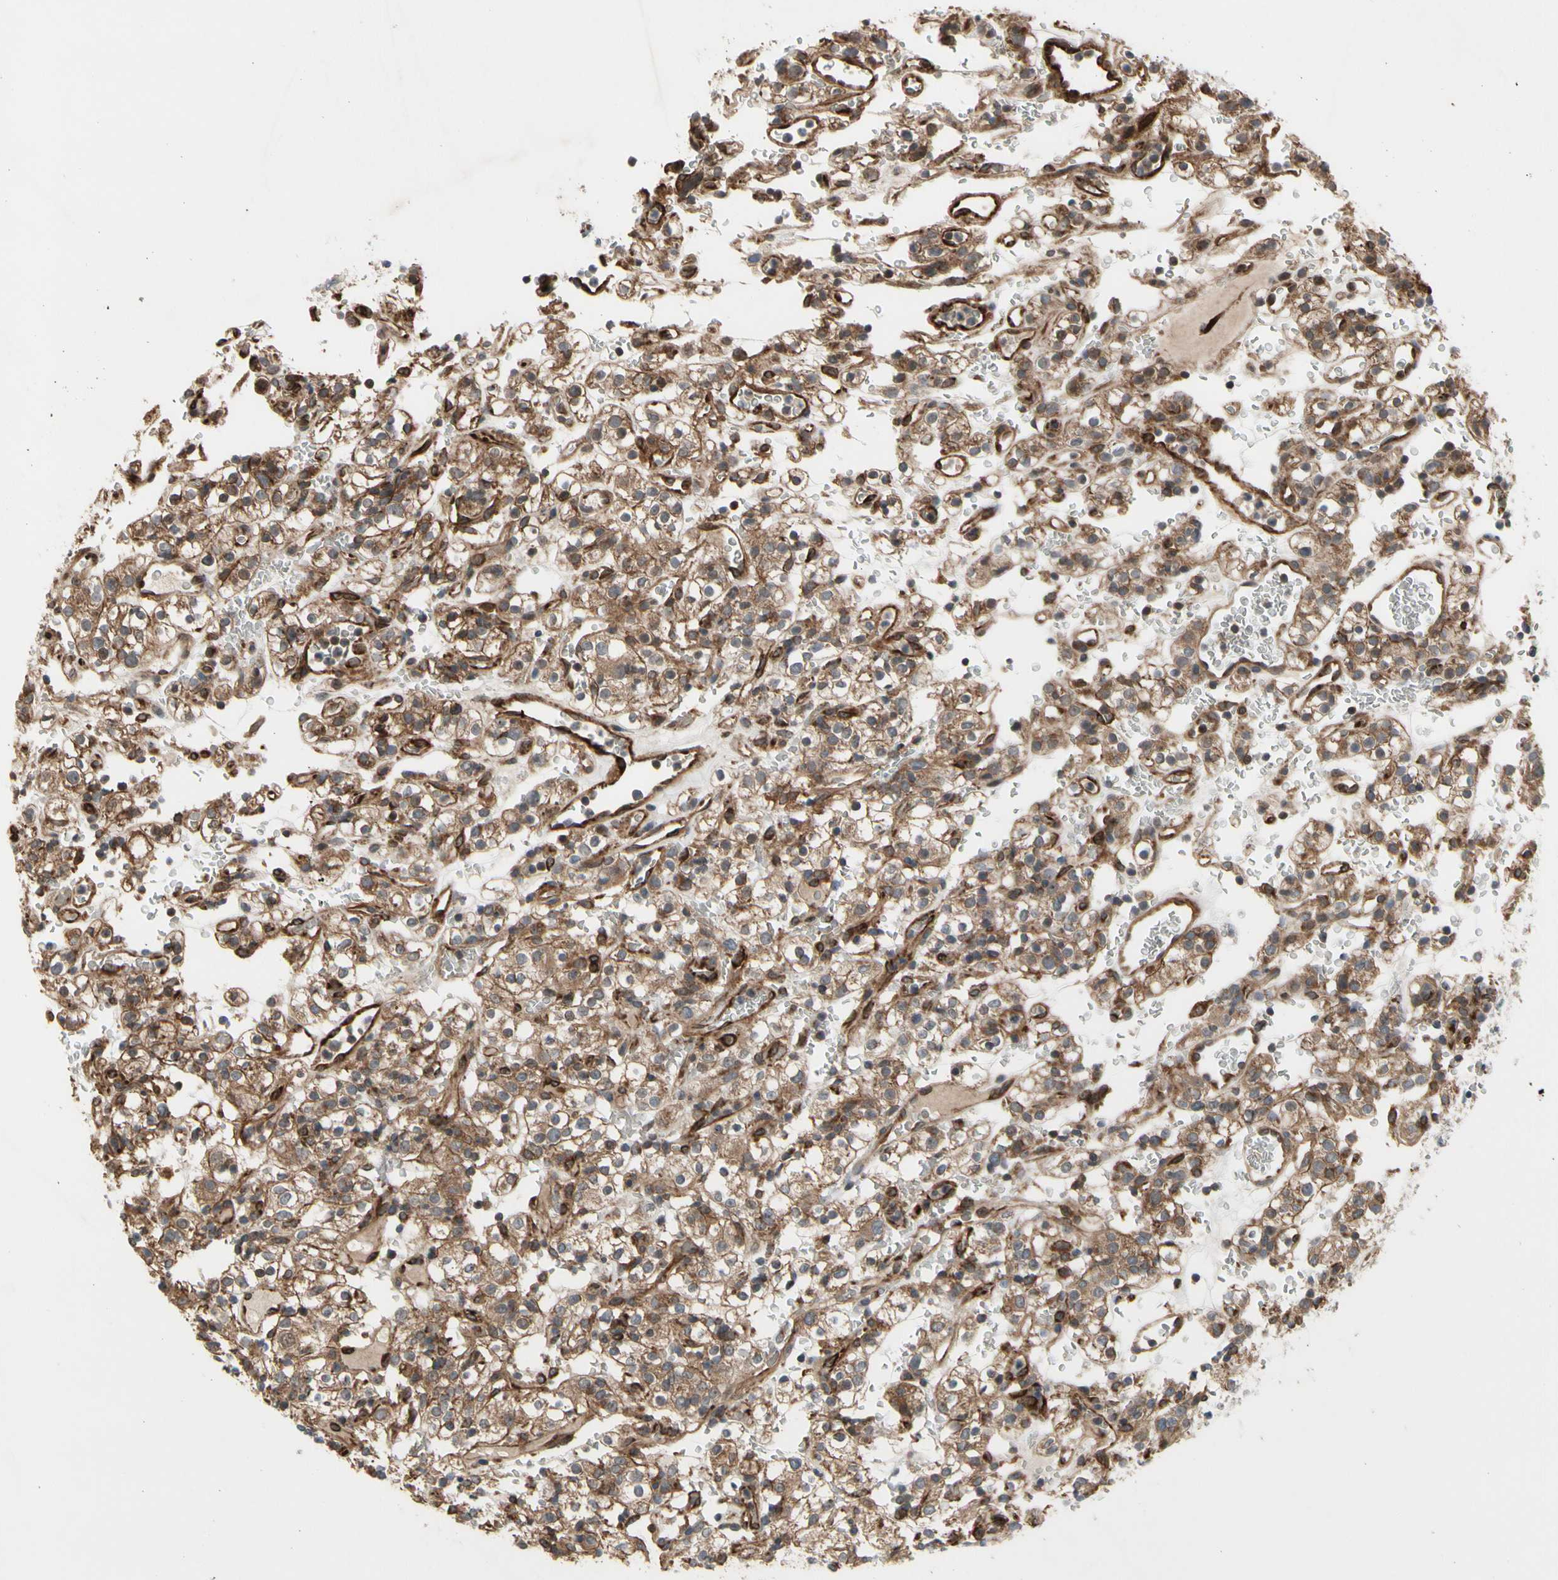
{"staining": {"intensity": "moderate", "quantity": ">75%", "location": "cytoplasmic/membranous"}, "tissue": "renal cancer", "cell_type": "Tumor cells", "image_type": "cancer", "snomed": [{"axis": "morphology", "description": "Normal tissue, NOS"}, {"axis": "morphology", "description": "Adenocarcinoma, NOS"}, {"axis": "topography", "description": "Kidney"}], "caption": "Renal adenocarcinoma stained for a protein (brown) shows moderate cytoplasmic/membranous positive staining in approximately >75% of tumor cells.", "gene": "SLC39A9", "patient": {"sex": "female", "age": 72}}